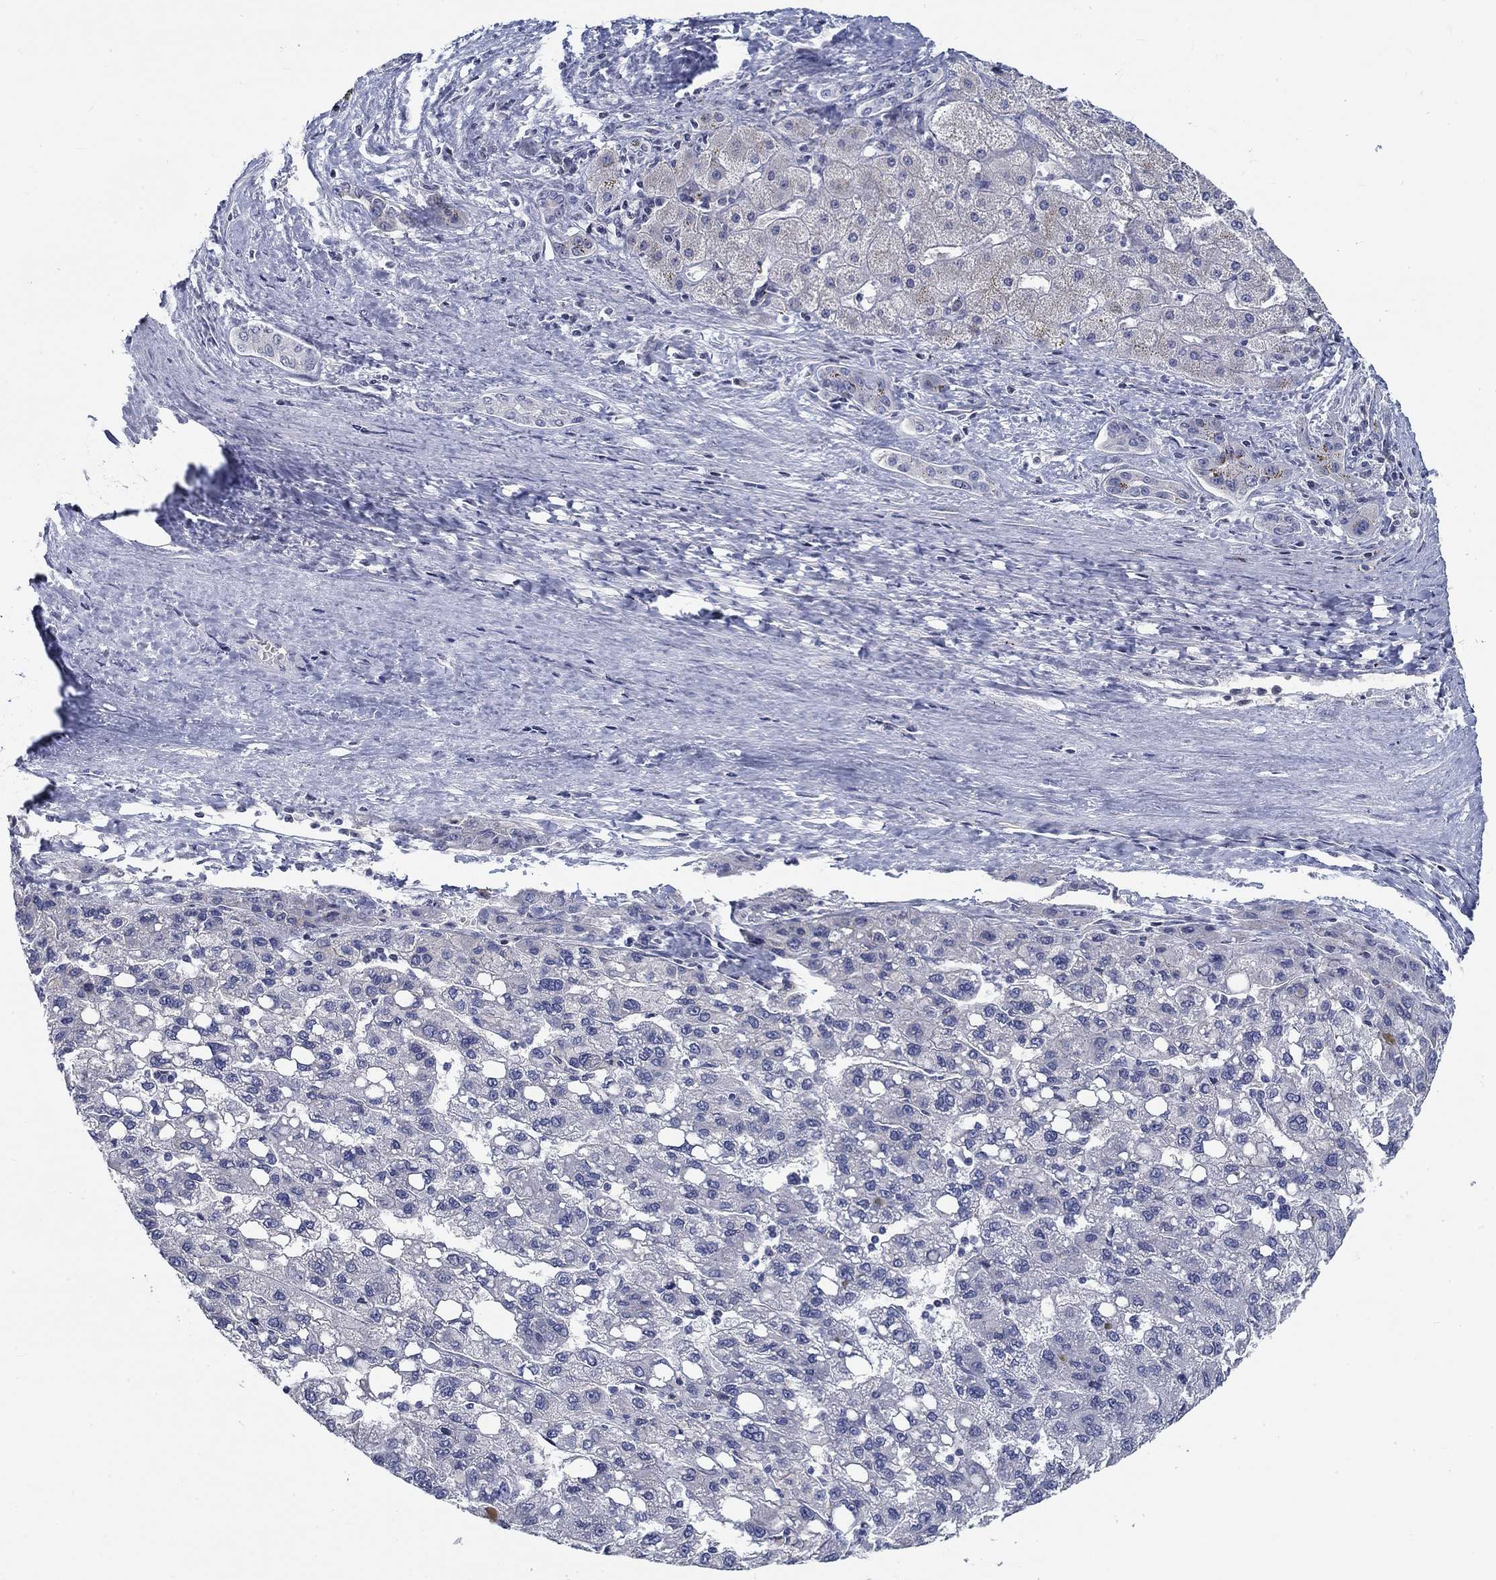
{"staining": {"intensity": "negative", "quantity": "none", "location": "none"}, "tissue": "liver cancer", "cell_type": "Tumor cells", "image_type": "cancer", "snomed": [{"axis": "morphology", "description": "Carcinoma, Hepatocellular, NOS"}, {"axis": "topography", "description": "Liver"}], "caption": "Tumor cells show no significant positivity in hepatocellular carcinoma (liver).", "gene": "SMIM18", "patient": {"sex": "female", "age": 82}}